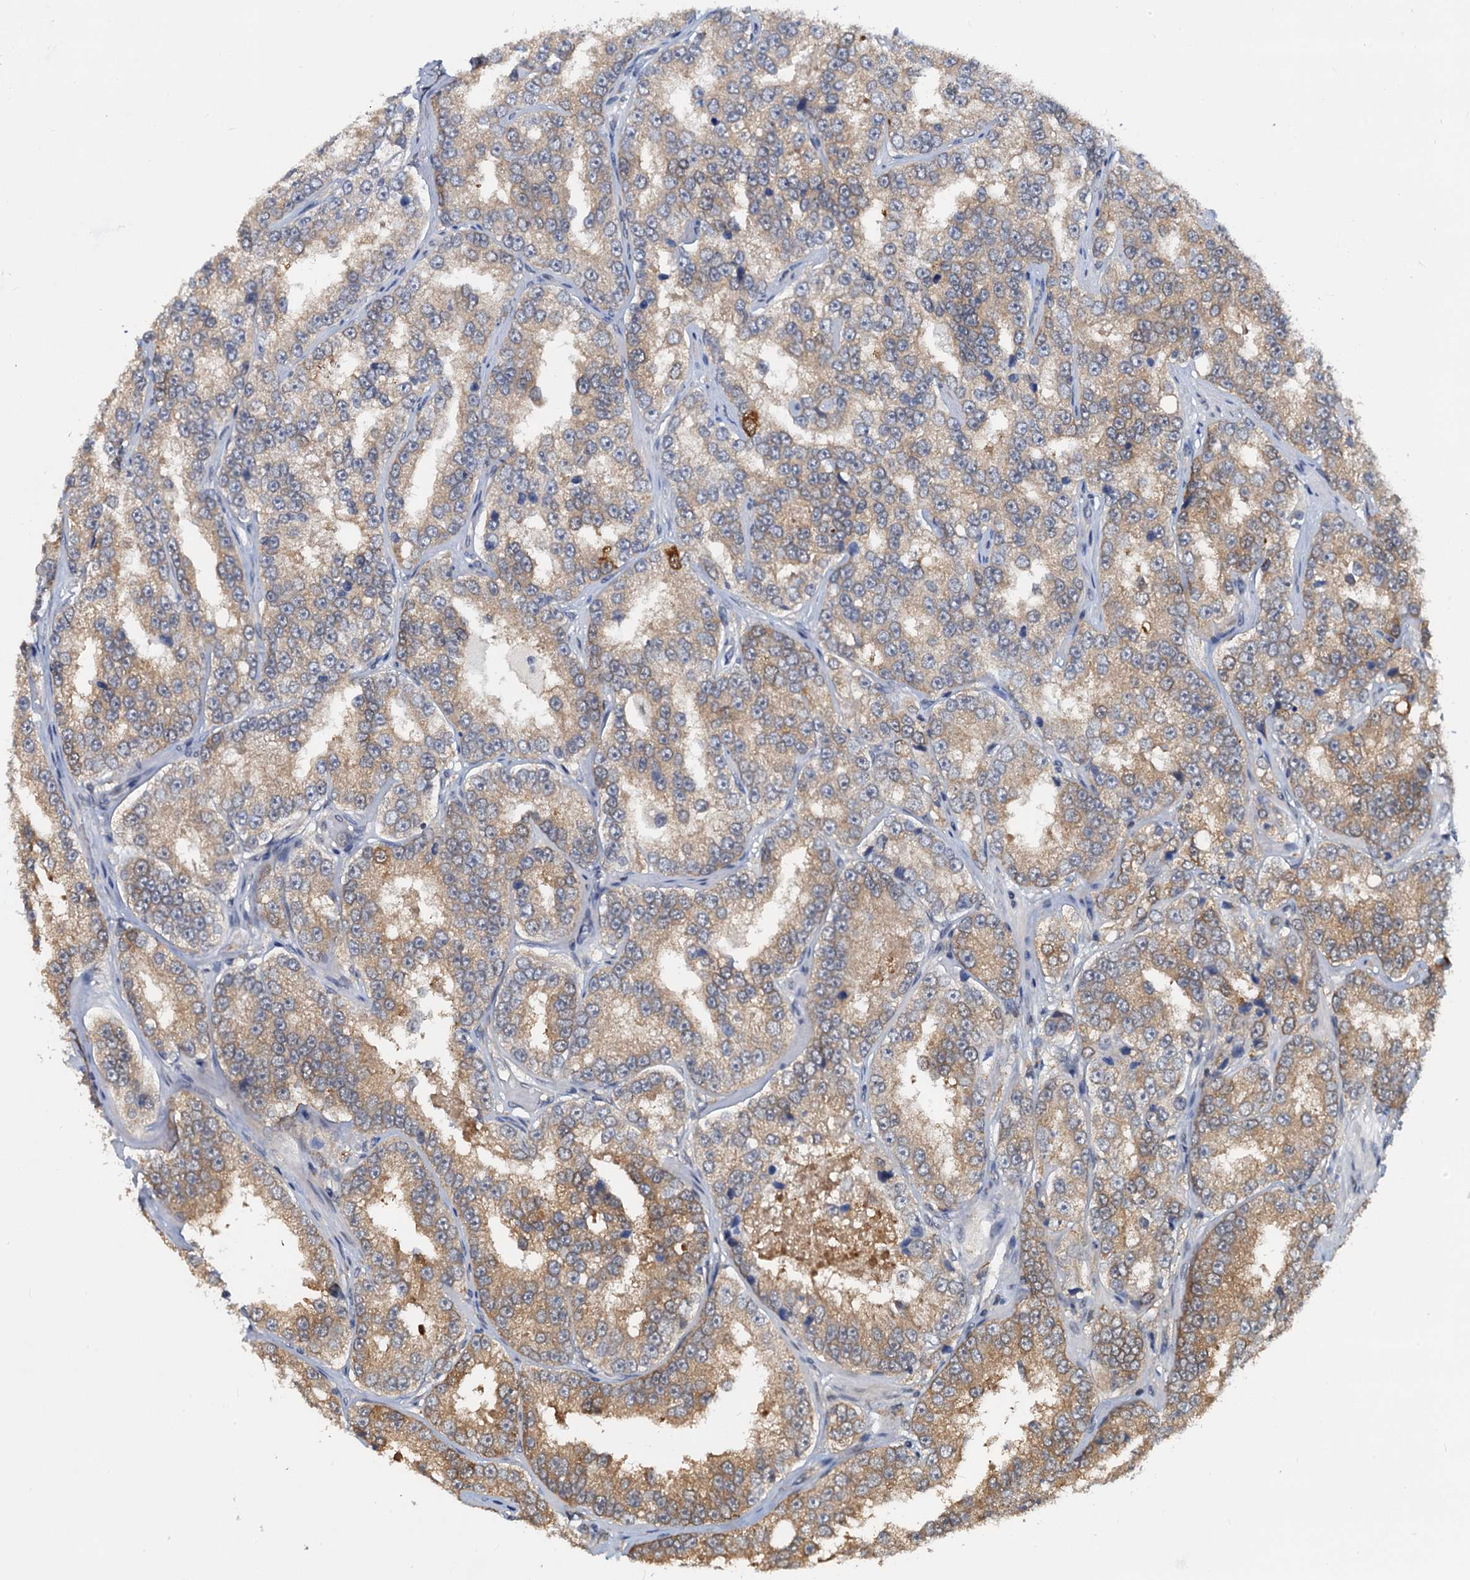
{"staining": {"intensity": "moderate", "quantity": "25%-75%", "location": "cytoplasmic/membranous"}, "tissue": "prostate cancer", "cell_type": "Tumor cells", "image_type": "cancer", "snomed": [{"axis": "morphology", "description": "Normal tissue, NOS"}, {"axis": "morphology", "description": "Adenocarcinoma, High grade"}, {"axis": "topography", "description": "Prostate"}], "caption": "Immunohistochemical staining of human prostate cancer demonstrates medium levels of moderate cytoplasmic/membranous protein positivity in about 25%-75% of tumor cells.", "gene": "PTGES3", "patient": {"sex": "male", "age": 83}}